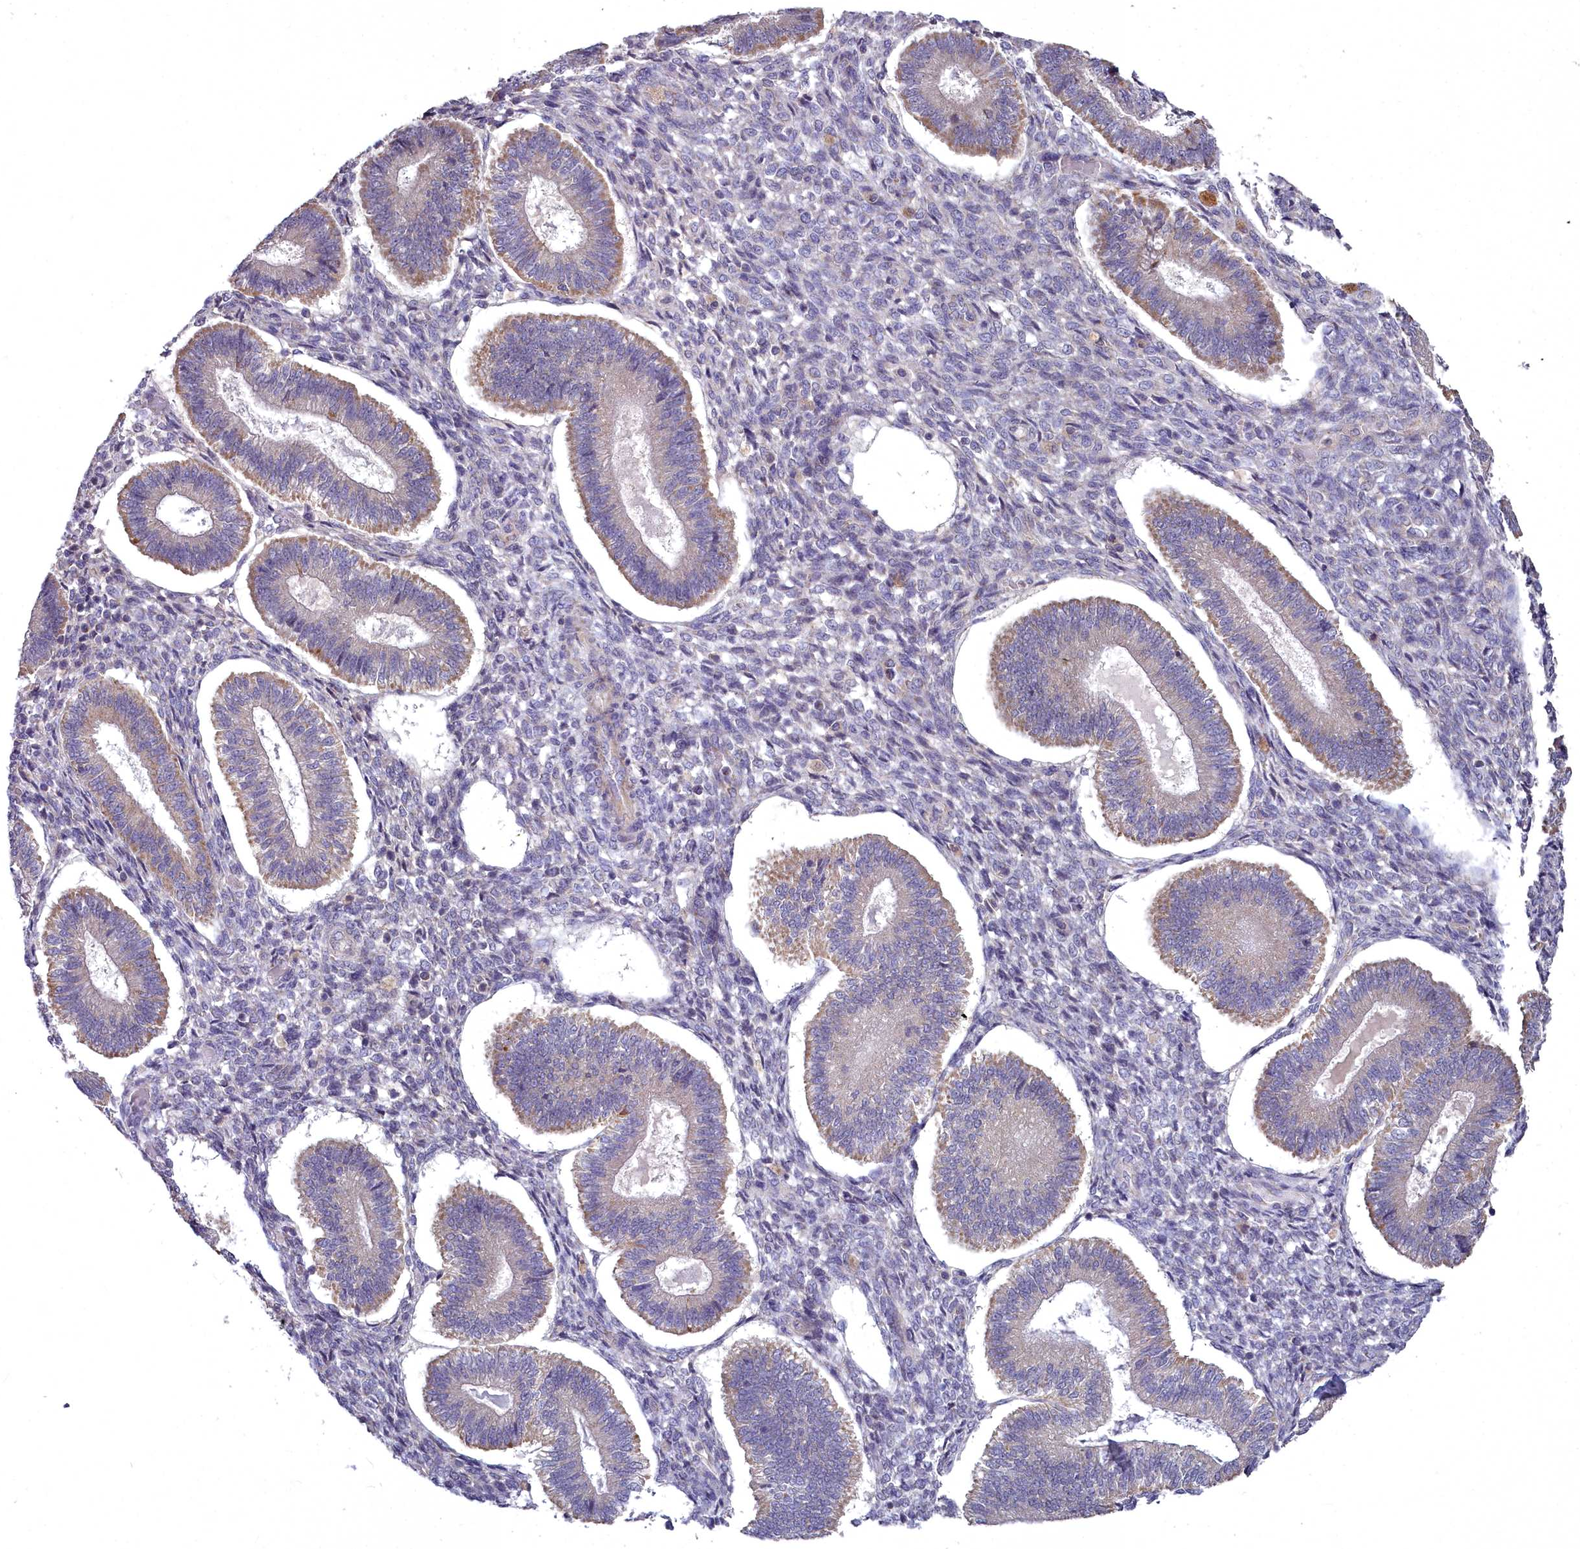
{"staining": {"intensity": "negative", "quantity": "none", "location": "none"}, "tissue": "endometrium", "cell_type": "Cells in endometrial stroma", "image_type": "normal", "snomed": [{"axis": "morphology", "description": "Normal tissue, NOS"}, {"axis": "topography", "description": "Endometrium"}], "caption": "An IHC photomicrograph of benign endometrium is shown. There is no staining in cells in endometrial stroma of endometrium. (DAB immunohistochemistry (IHC) visualized using brightfield microscopy, high magnification).", "gene": "MICU2", "patient": {"sex": "female", "age": 25}}